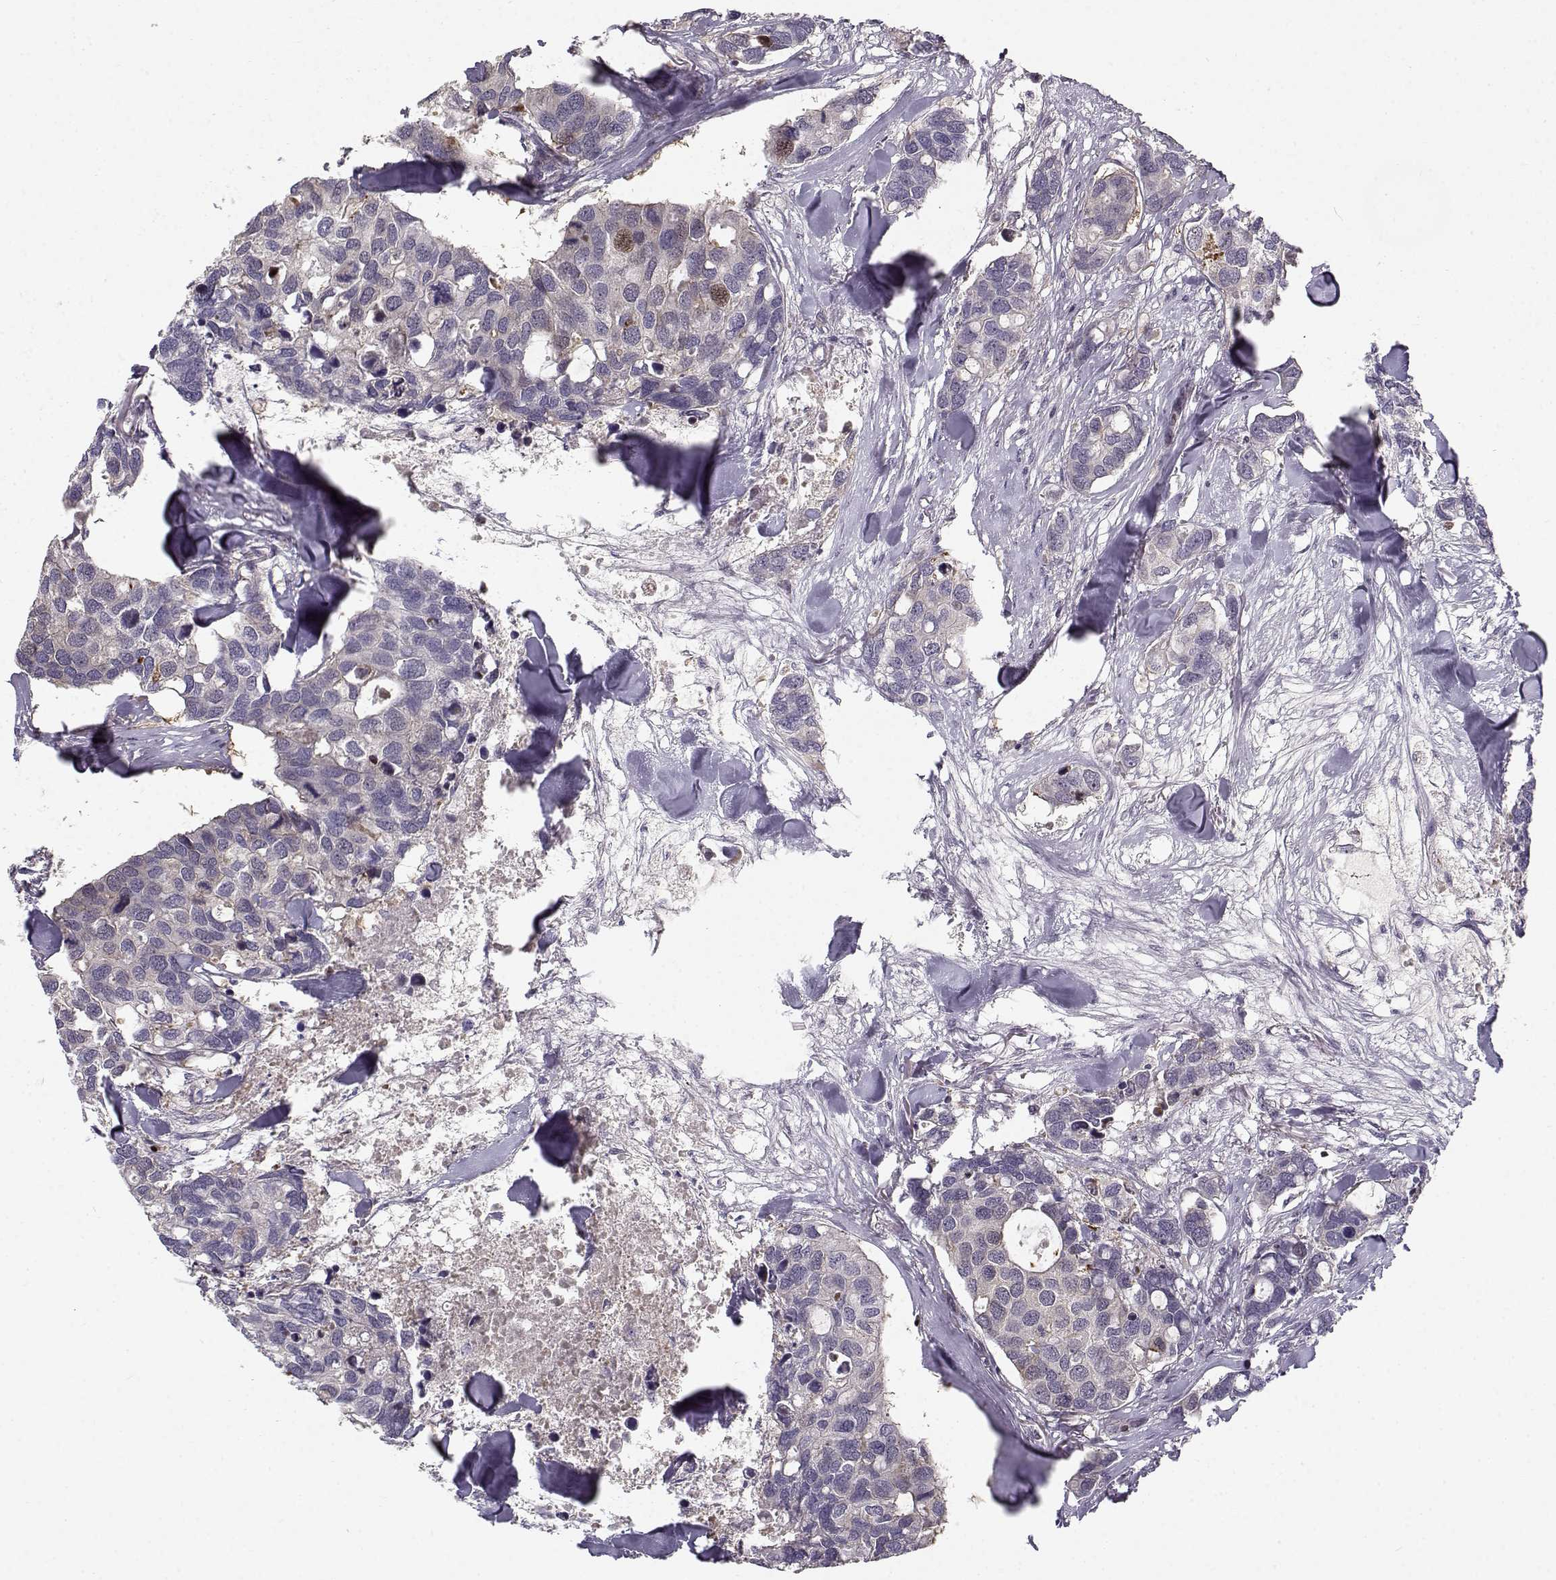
{"staining": {"intensity": "negative", "quantity": "none", "location": "none"}, "tissue": "breast cancer", "cell_type": "Tumor cells", "image_type": "cancer", "snomed": [{"axis": "morphology", "description": "Duct carcinoma"}, {"axis": "topography", "description": "Breast"}], "caption": "Photomicrograph shows no significant protein expression in tumor cells of infiltrating ductal carcinoma (breast).", "gene": "RGS9BP", "patient": {"sex": "female", "age": 83}}